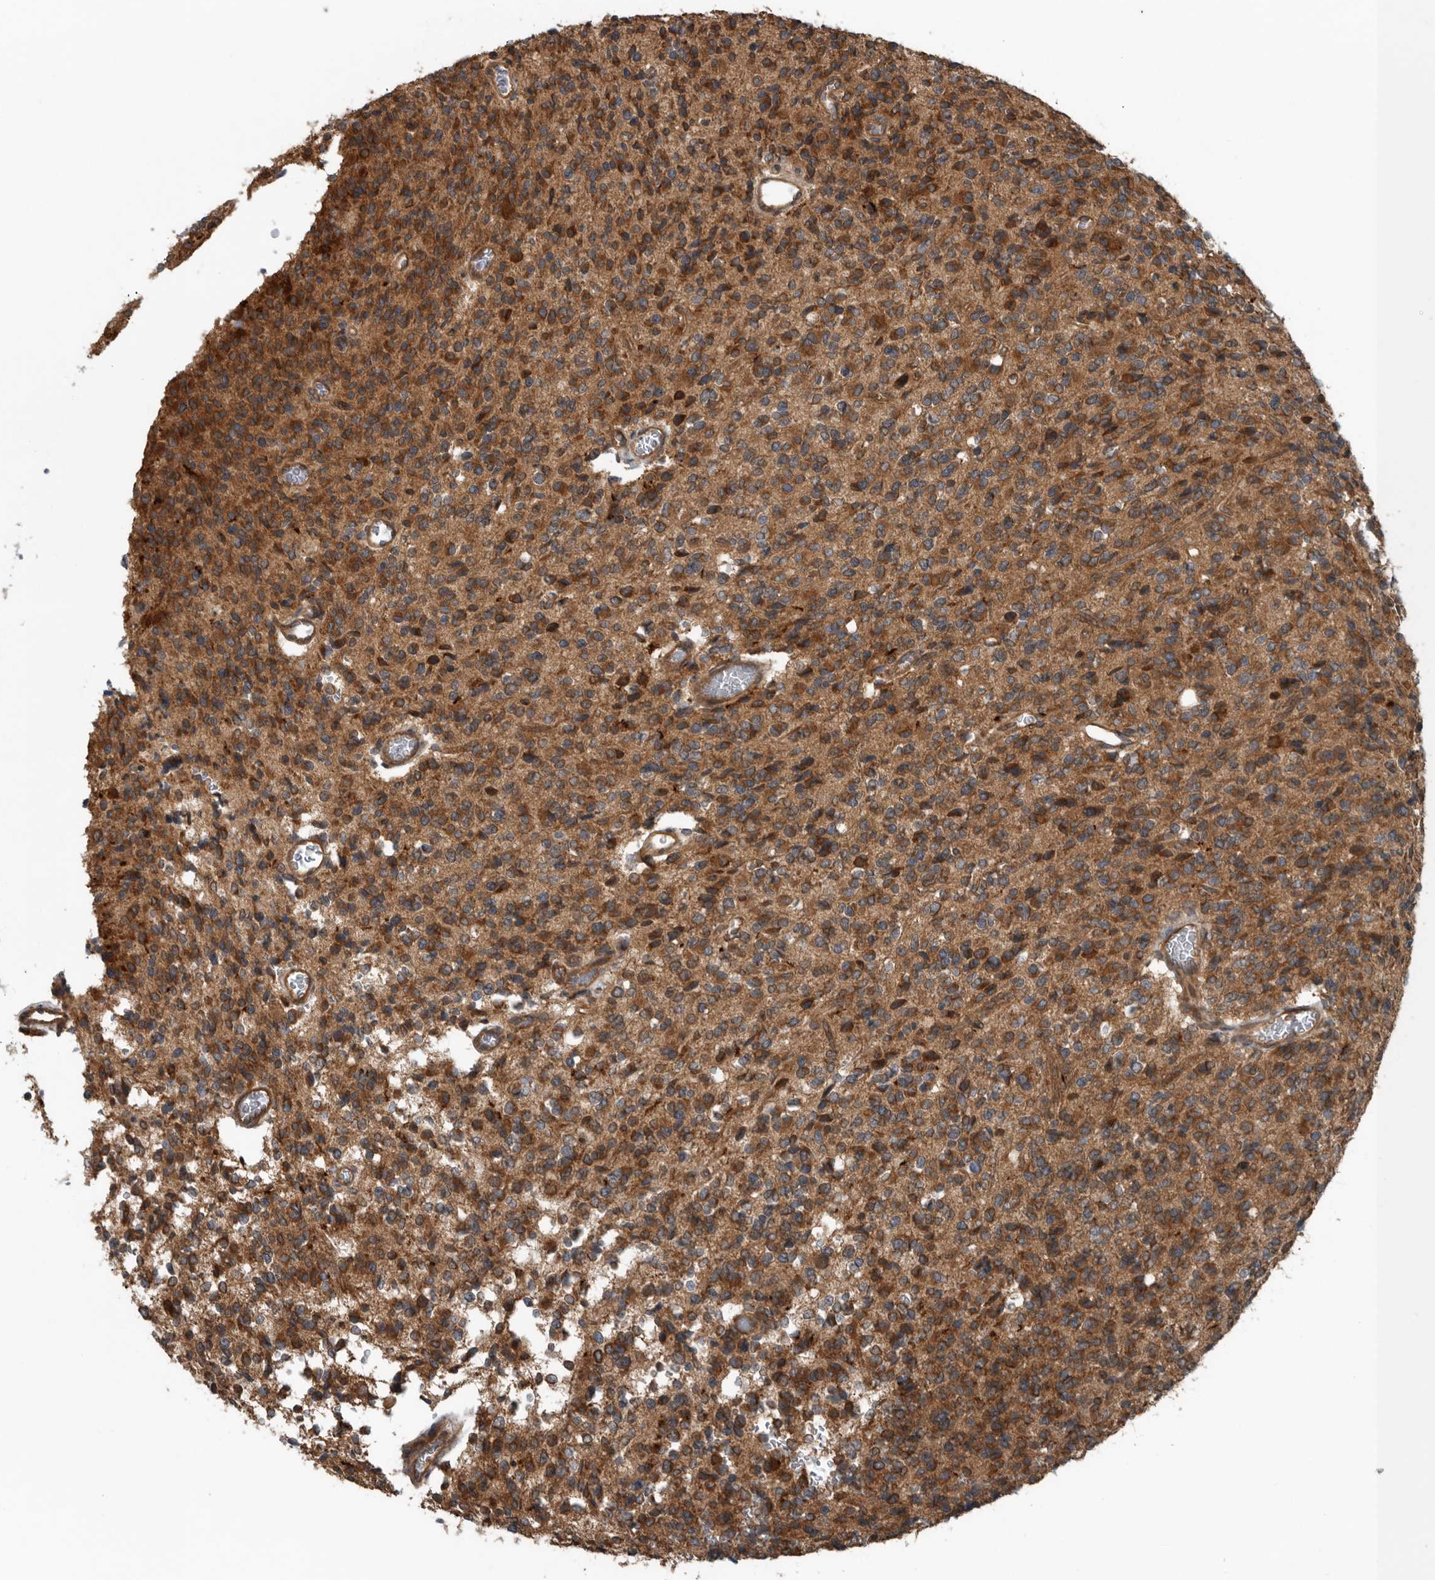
{"staining": {"intensity": "strong", "quantity": ">75%", "location": "cytoplasmic/membranous"}, "tissue": "glioma", "cell_type": "Tumor cells", "image_type": "cancer", "snomed": [{"axis": "morphology", "description": "Glioma, malignant, High grade"}, {"axis": "topography", "description": "Brain"}], "caption": "Malignant glioma (high-grade) stained with immunohistochemistry (IHC) demonstrates strong cytoplasmic/membranous staining in approximately >75% of tumor cells. The staining is performed using DAB (3,3'-diaminobenzidine) brown chromogen to label protein expression. The nuclei are counter-stained blue using hematoxylin.", "gene": "AMFR", "patient": {"sex": "male", "age": 34}}